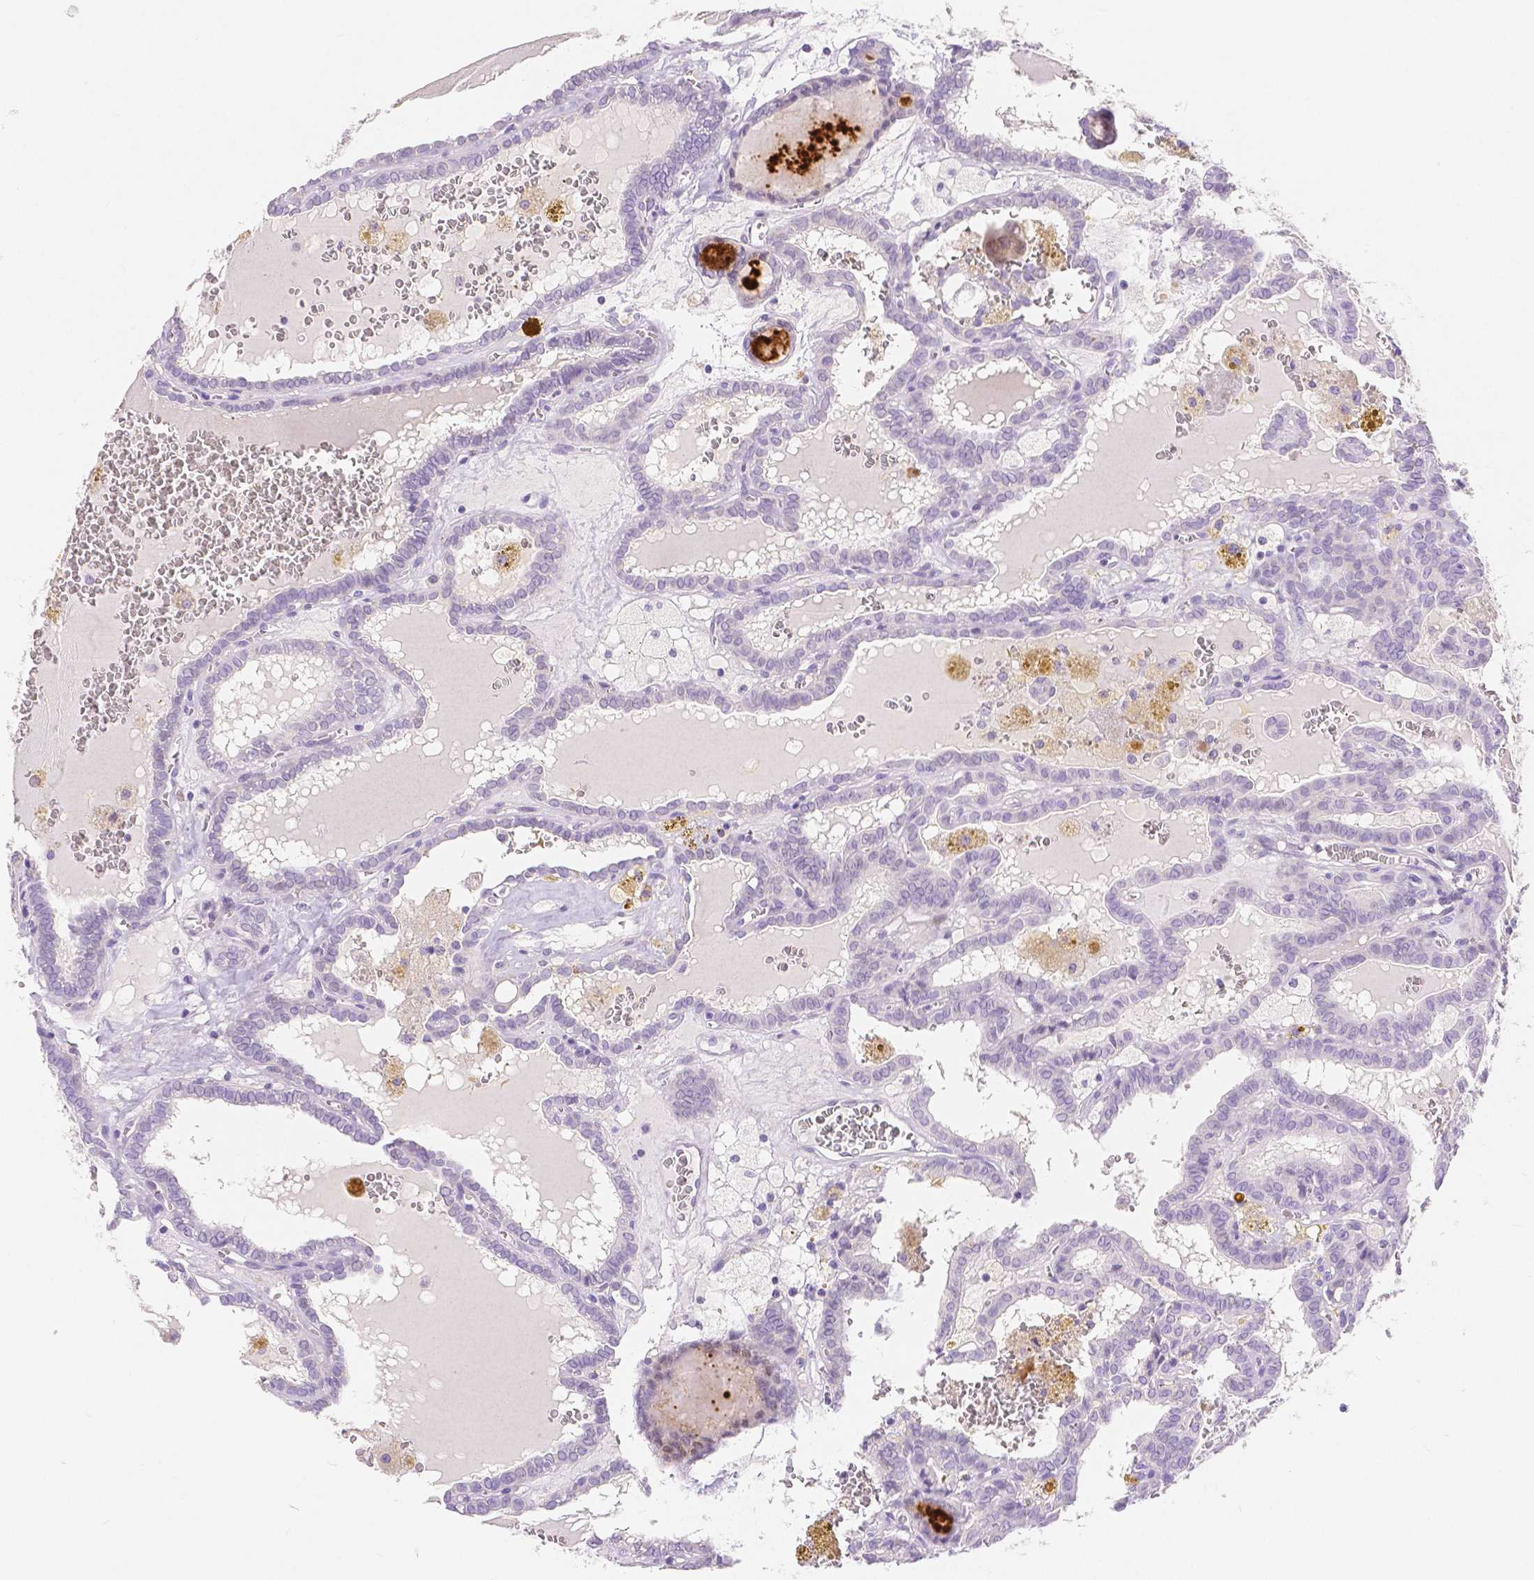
{"staining": {"intensity": "negative", "quantity": "none", "location": "none"}, "tissue": "thyroid cancer", "cell_type": "Tumor cells", "image_type": "cancer", "snomed": [{"axis": "morphology", "description": "Papillary adenocarcinoma, NOS"}, {"axis": "topography", "description": "Thyroid gland"}], "caption": "An immunohistochemistry (IHC) photomicrograph of thyroid cancer (papillary adenocarcinoma) is shown. There is no staining in tumor cells of thyroid cancer (papillary adenocarcinoma).", "gene": "HNF1B", "patient": {"sex": "female", "age": 39}}